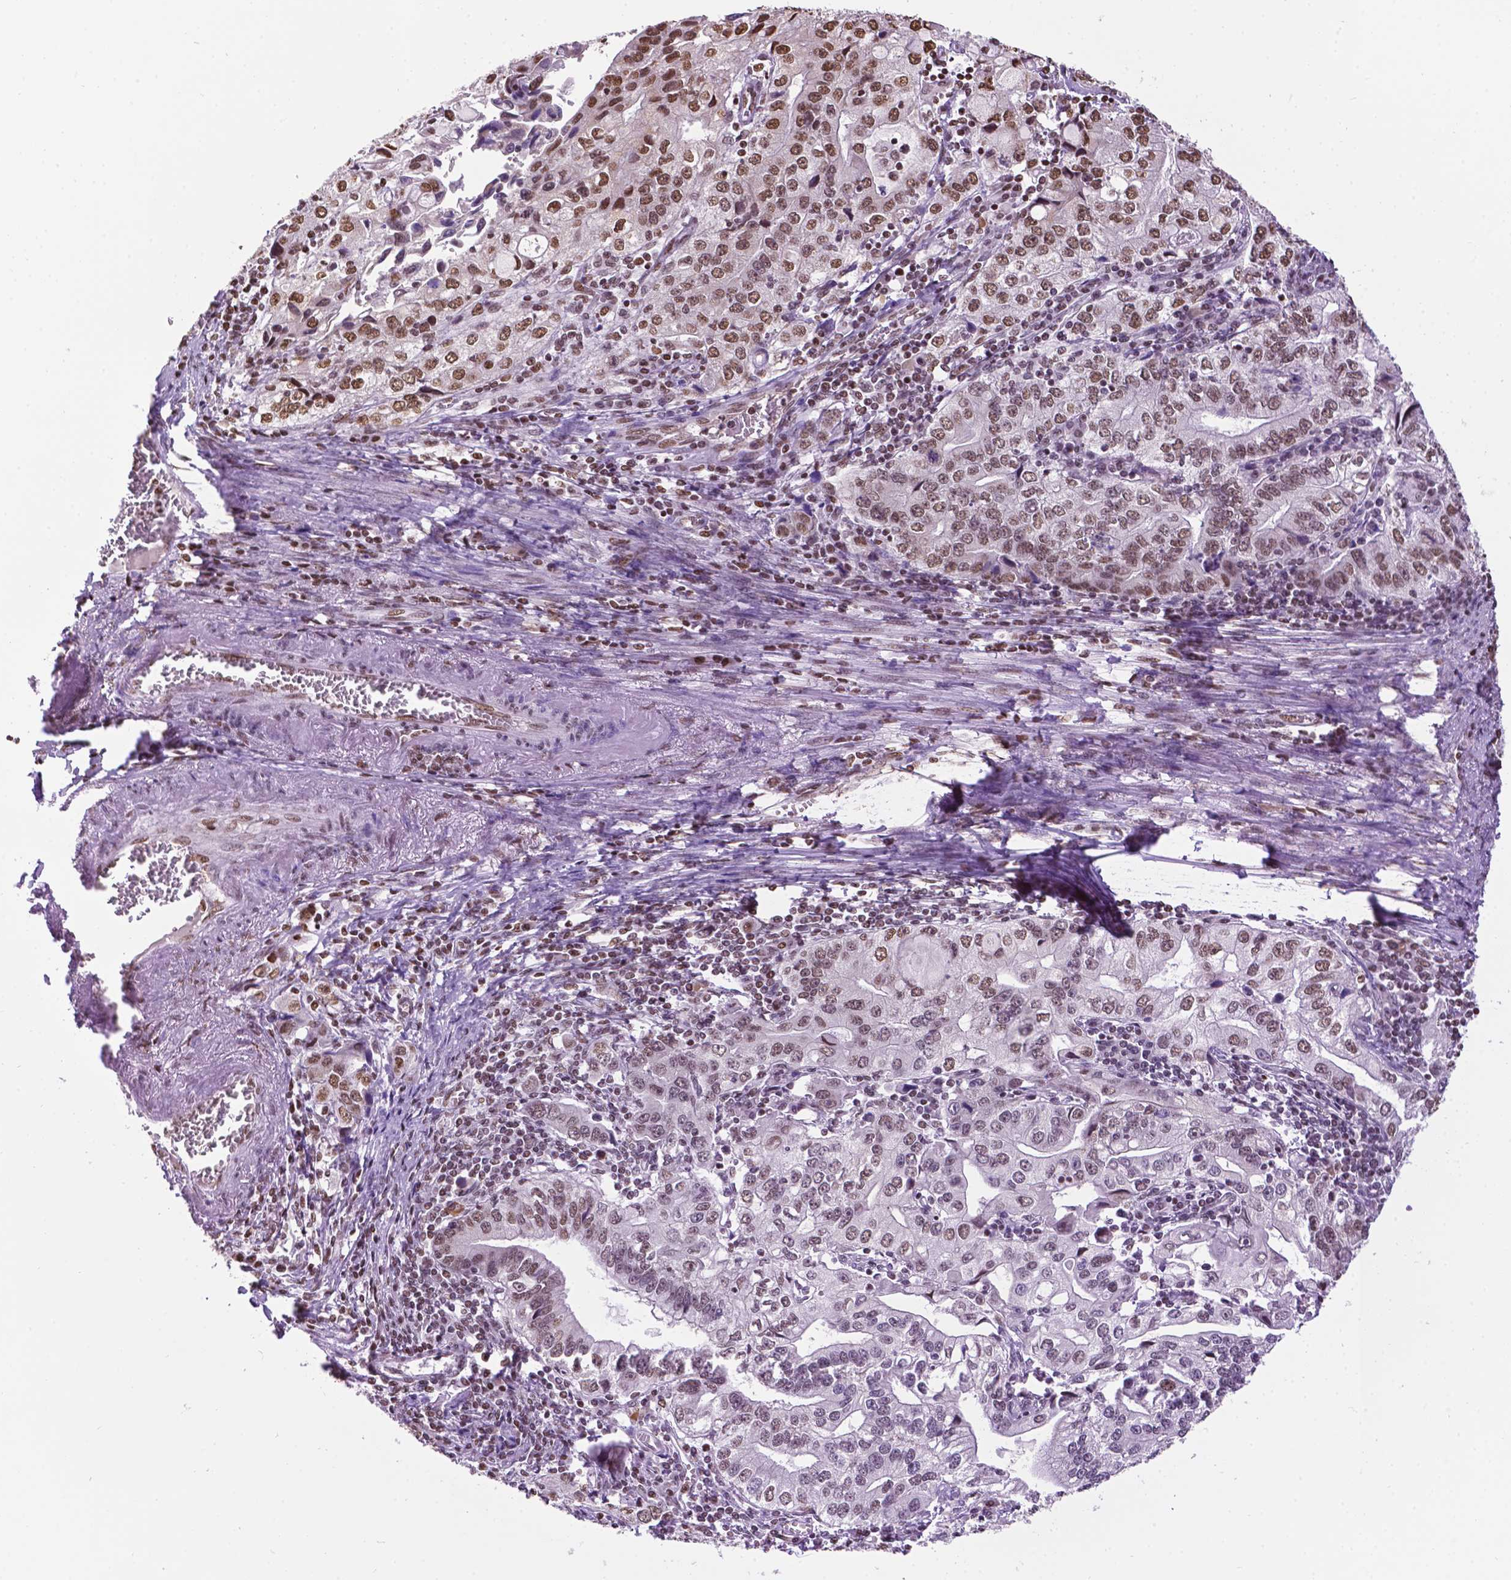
{"staining": {"intensity": "moderate", "quantity": "25%-75%", "location": "nuclear"}, "tissue": "stomach cancer", "cell_type": "Tumor cells", "image_type": "cancer", "snomed": [{"axis": "morphology", "description": "Adenocarcinoma, NOS"}, {"axis": "topography", "description": "Stomach, lower"}], "caption": "An IHC histopathology image of neoplastic tissue is shown. Protein staining in brown shows moderate nuclear positivity in stomach cancer (adenocarcinoma) within tumor cells. (Brightfield microscopy of DAB IHC at high magnification).", "gene": "COL23A1", "patient": {"sex": "female", "age": 72}}